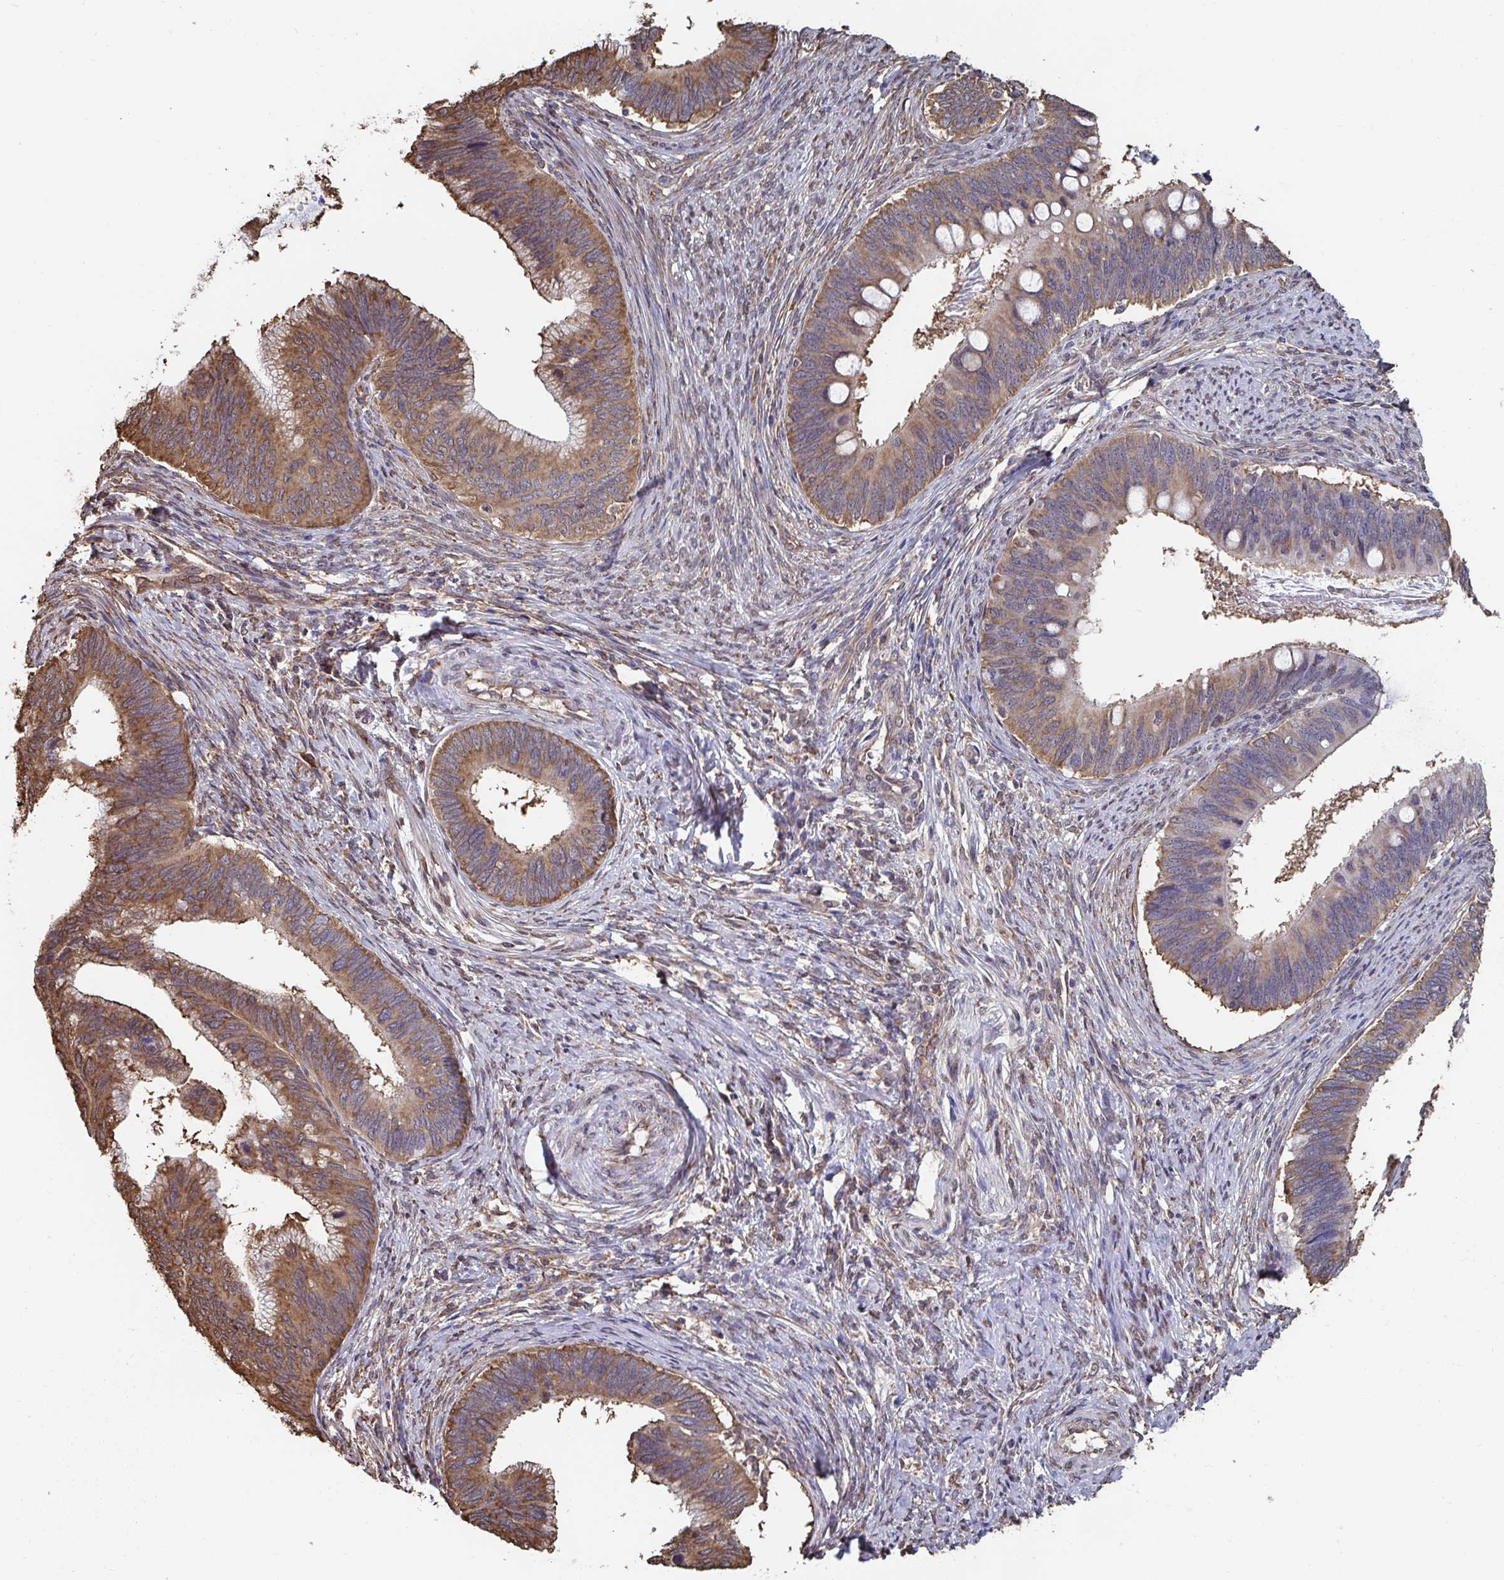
{"staining": {"intensity": "moderate", "quantity": ">75%", "location": "cytoplasmic/membranous"}, "tissue": "cervical cancer", "cell_type": "Tumor cells", "image_type": "cancer", "snomed": [{"axis": "morphology", "description": "Adenocarcinoma, NOS"}, {"axis": "topography", "description": "Cervix"}], "caption": "The histopathology image demonstrates immunohistochemical staining of cervical adenocarcinoma. There is moderate cytoplasmic/membranous positivity is appreciated in approximately >75% of tumor cells. (brown staining indicates protein expression, while blue staining denotes nuclei).", "gene": "SYNCRIP", "patient": {"sex": "female", "age": 42}}